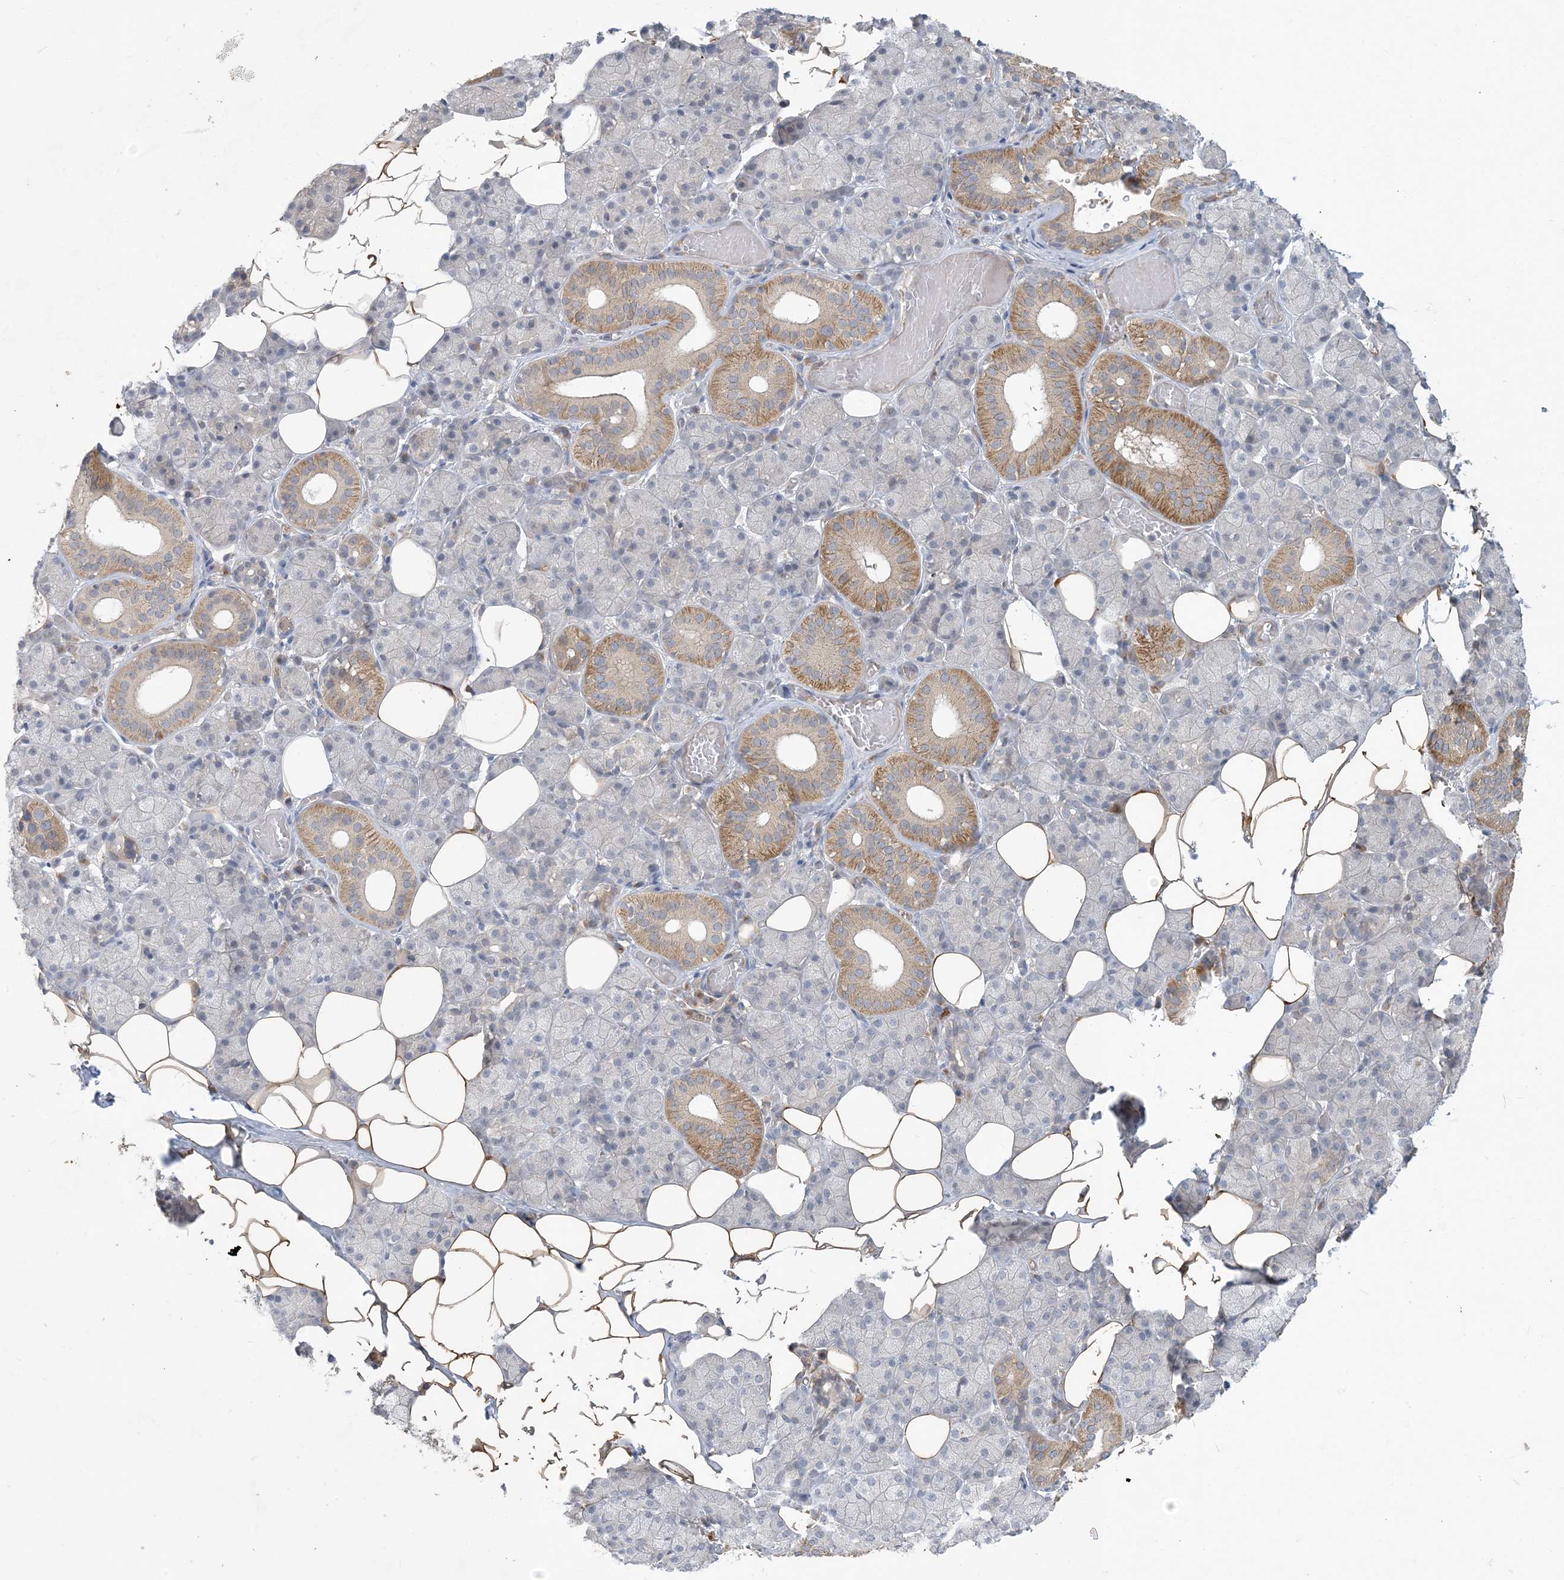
{"staining": {"intensity": "moderate", "quantity": "25%-75%", "location": "cytoplasmic/membranous"}, "tissue": "salivary gland", "cell_type": "Glandular cells", "image_type": "normal", "snomed": [{"axis": "morphology", "description": "Normal tissue, NOS"}, {"axis": "topography", "description": "Salivary gland"}], "caption": "The histopathology image exhibits staining of normal salivary gland, revealing moderate cytoplasmic/membranous protein staining (brown color) within glandular cells. (DAB IHC, brown staining for protein, blue staining for nuclei).", "gene": "CDS1", "patient": {"sex": "female", "age": 33}}